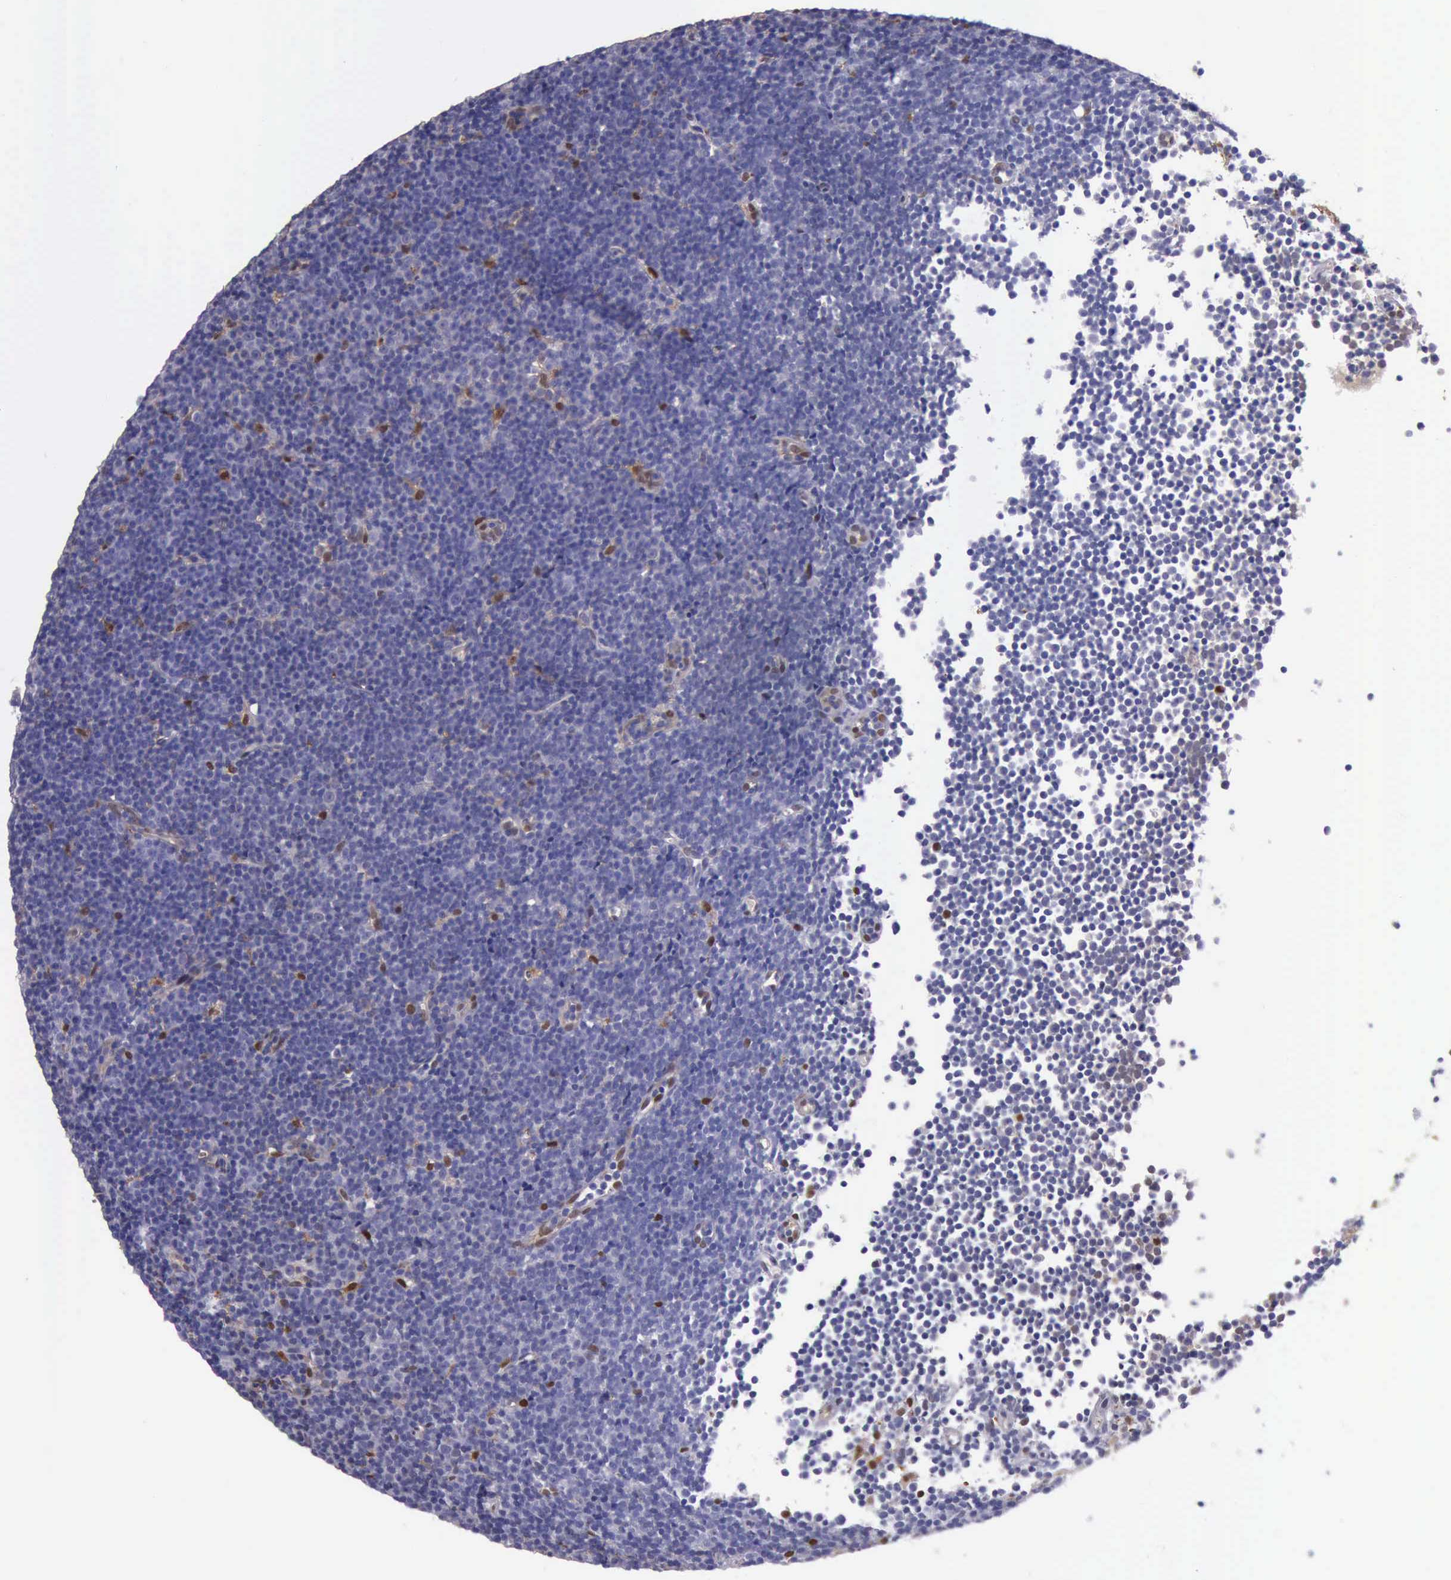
{"staining": {"intensity": "weak", "quantity": "<25%", "location": "cytoplasmic/membranous,nuclear"}, "tissue": "lymphoma", "cell_type": "Tumor cells", "image_type": "cancer", "snomed": [{"axis": "morphology", "description": "Malignant lymphoma, non-Hodgkin's type, Low grade"}, {"axis": "topography", "description": "Lymph node"}], "caption": "Immunohistochemical staining of low-grade malignant lymphoma, non-Hodgkin's type demonstrates no significant expression in tumor cells.", "gene": "TYMP", "patient": {"sex": "male", "age": 57}}